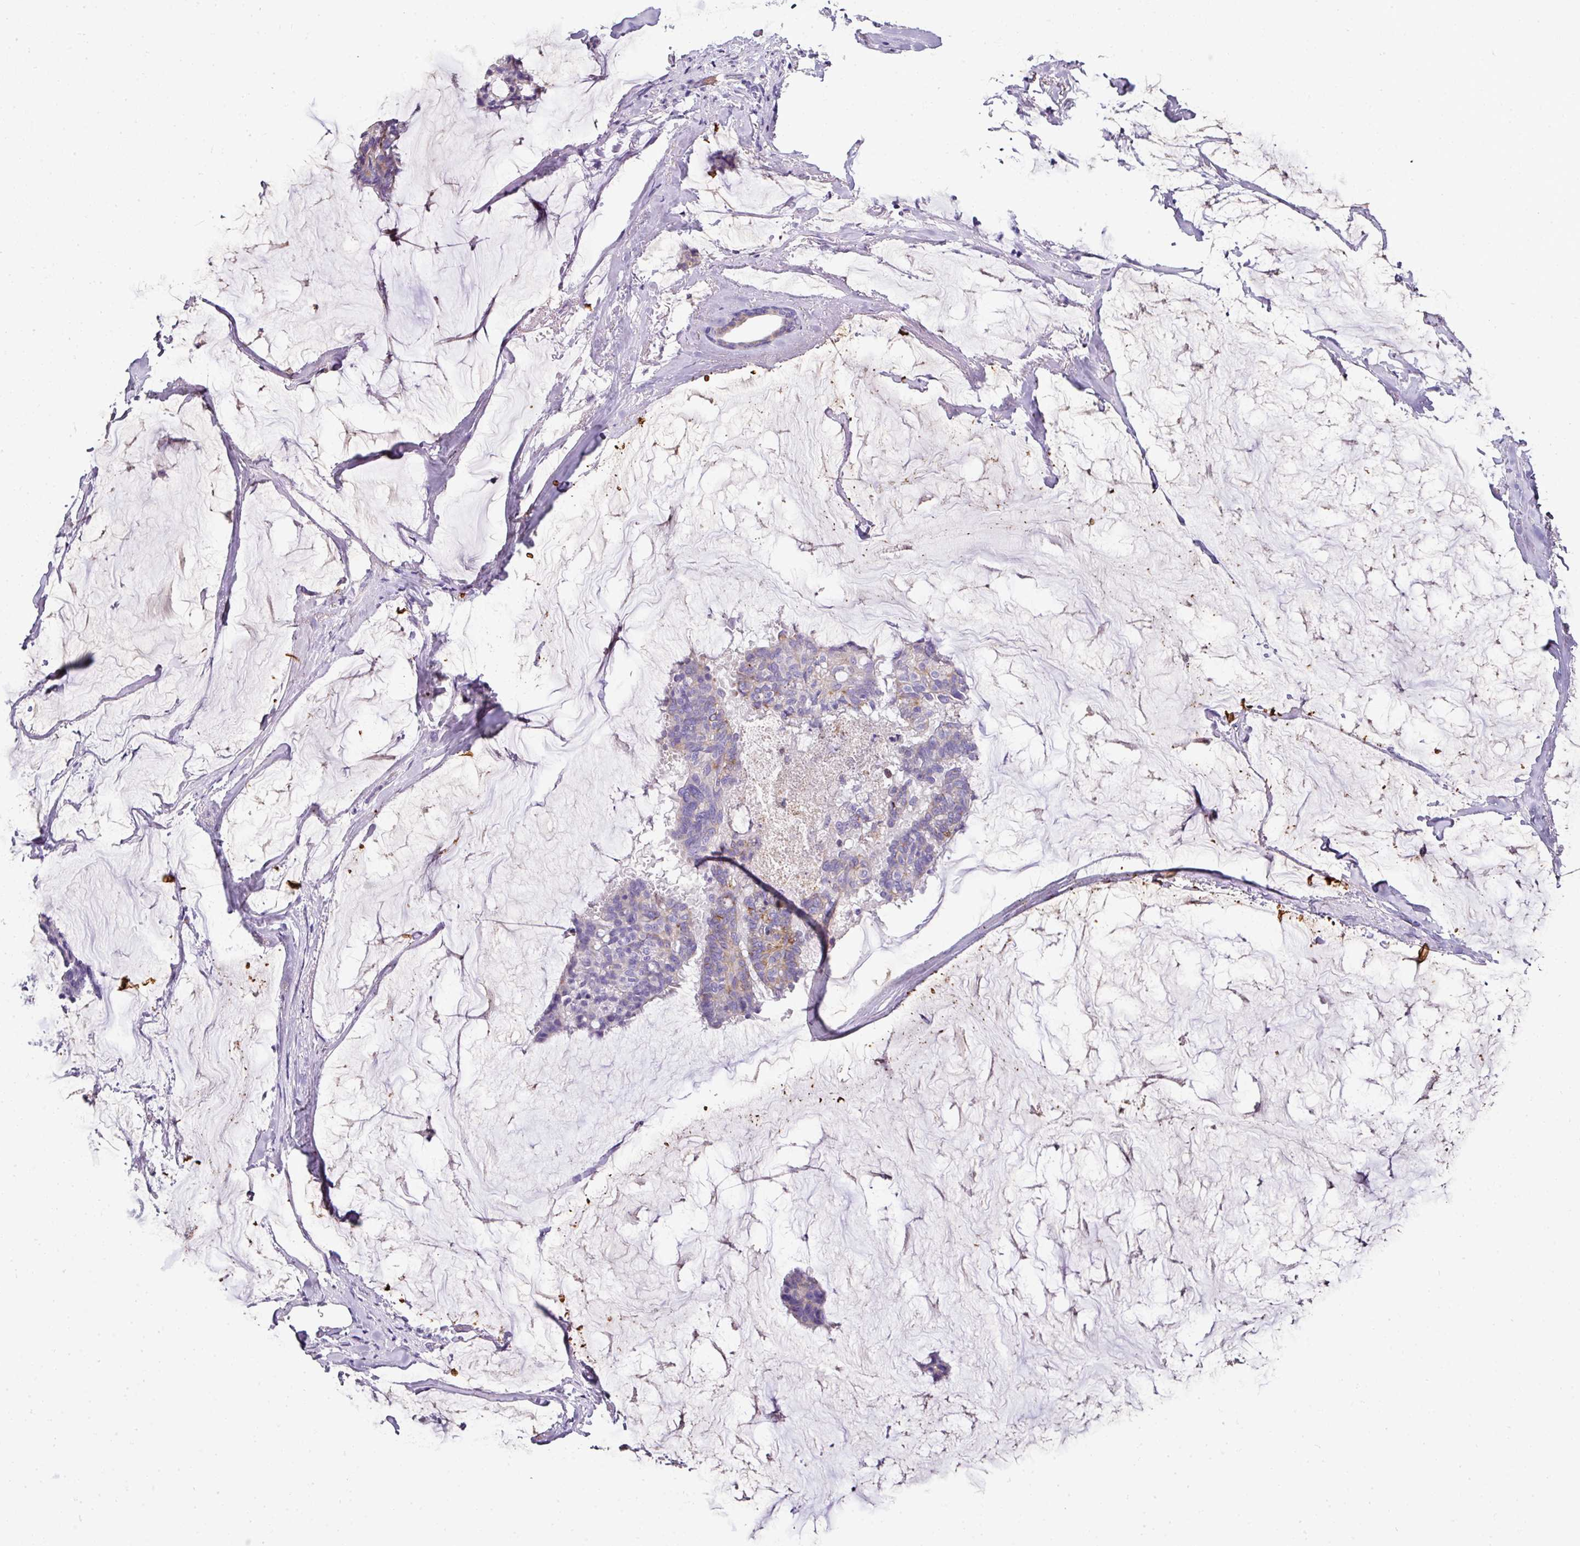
{"staining": {"intensity": "negative", "quantity": "none", "location": "none"}, "tissue": "breast cancer", "cell_type": "Tumor cells", "image_type": "cancer", "snomed": [{"axis": "morphology", "description": "Duct carcinoma"}, {"axis": "topography", "description": "Breast"}], "caption": "The micrograph shows no significant staining in tumor cells of breast infiltrating ductal carcinoma. (DAB (3,3'-diaminobenzidine) immunohistochemistry visualized using brightfield microscopy, high magnification).", "gene": "NAPSA", "patient": {"sex": "female", "age": 93}}